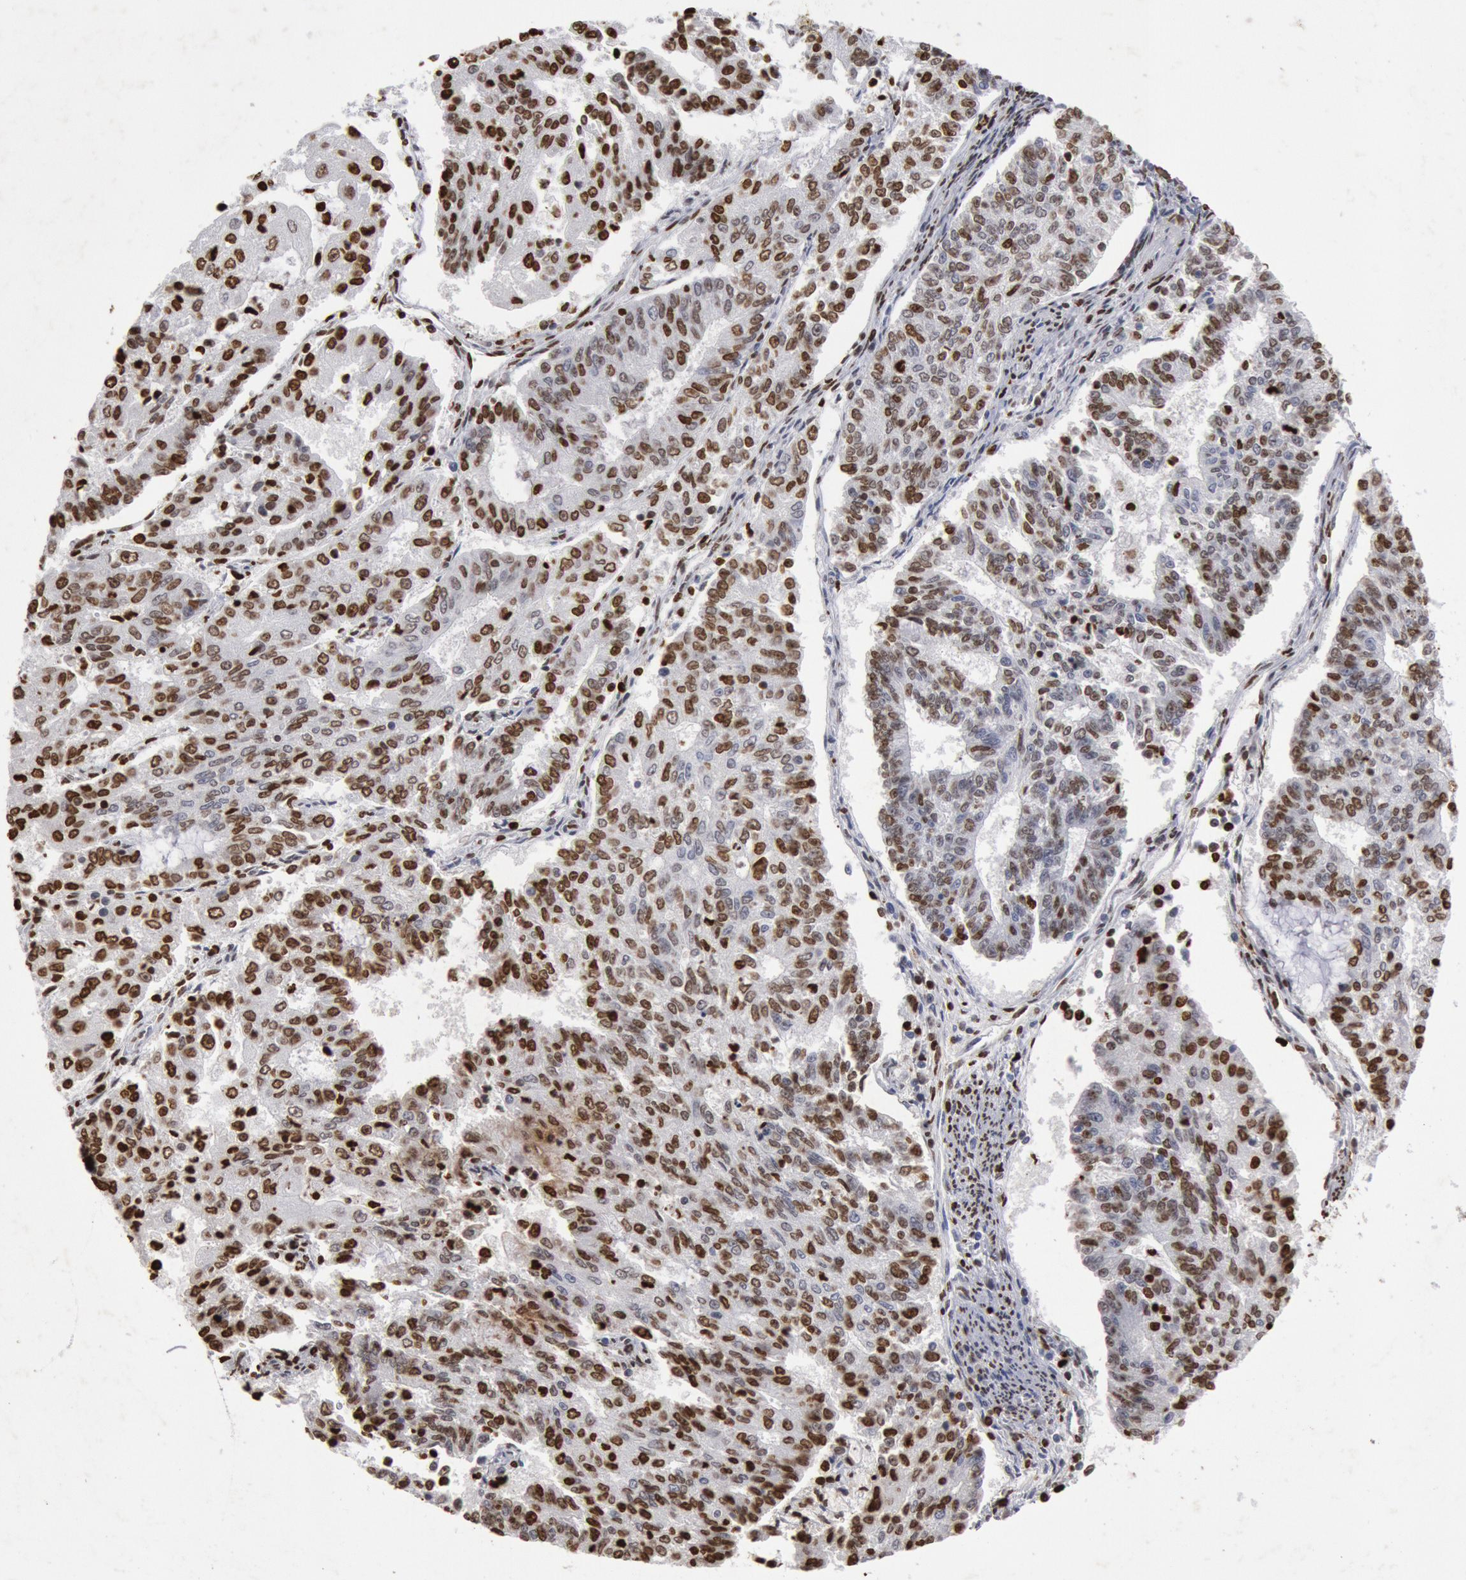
{"staining": {"intensity": "strong", "quantity": ">75%", "location": "nuclear"}, "tissue": "endometrial cancer", "cell_type": "Tumor cells", "image_type": "cancer", "snomed": [{"axis": "morphology", "description": "Adenocarcinoma, NOS"}, {"axis": "topography", "description": "Endometrium"}], "caption": "This histopathology image demonstrates immunohistochemistry (IHC) staining of adenocarcinoma (endometrial), with high strong nuclear positivity in approximately >75% of tumor cells.", "gene": "FOXA2", "patient": {"sex": "female", "age": 56}}